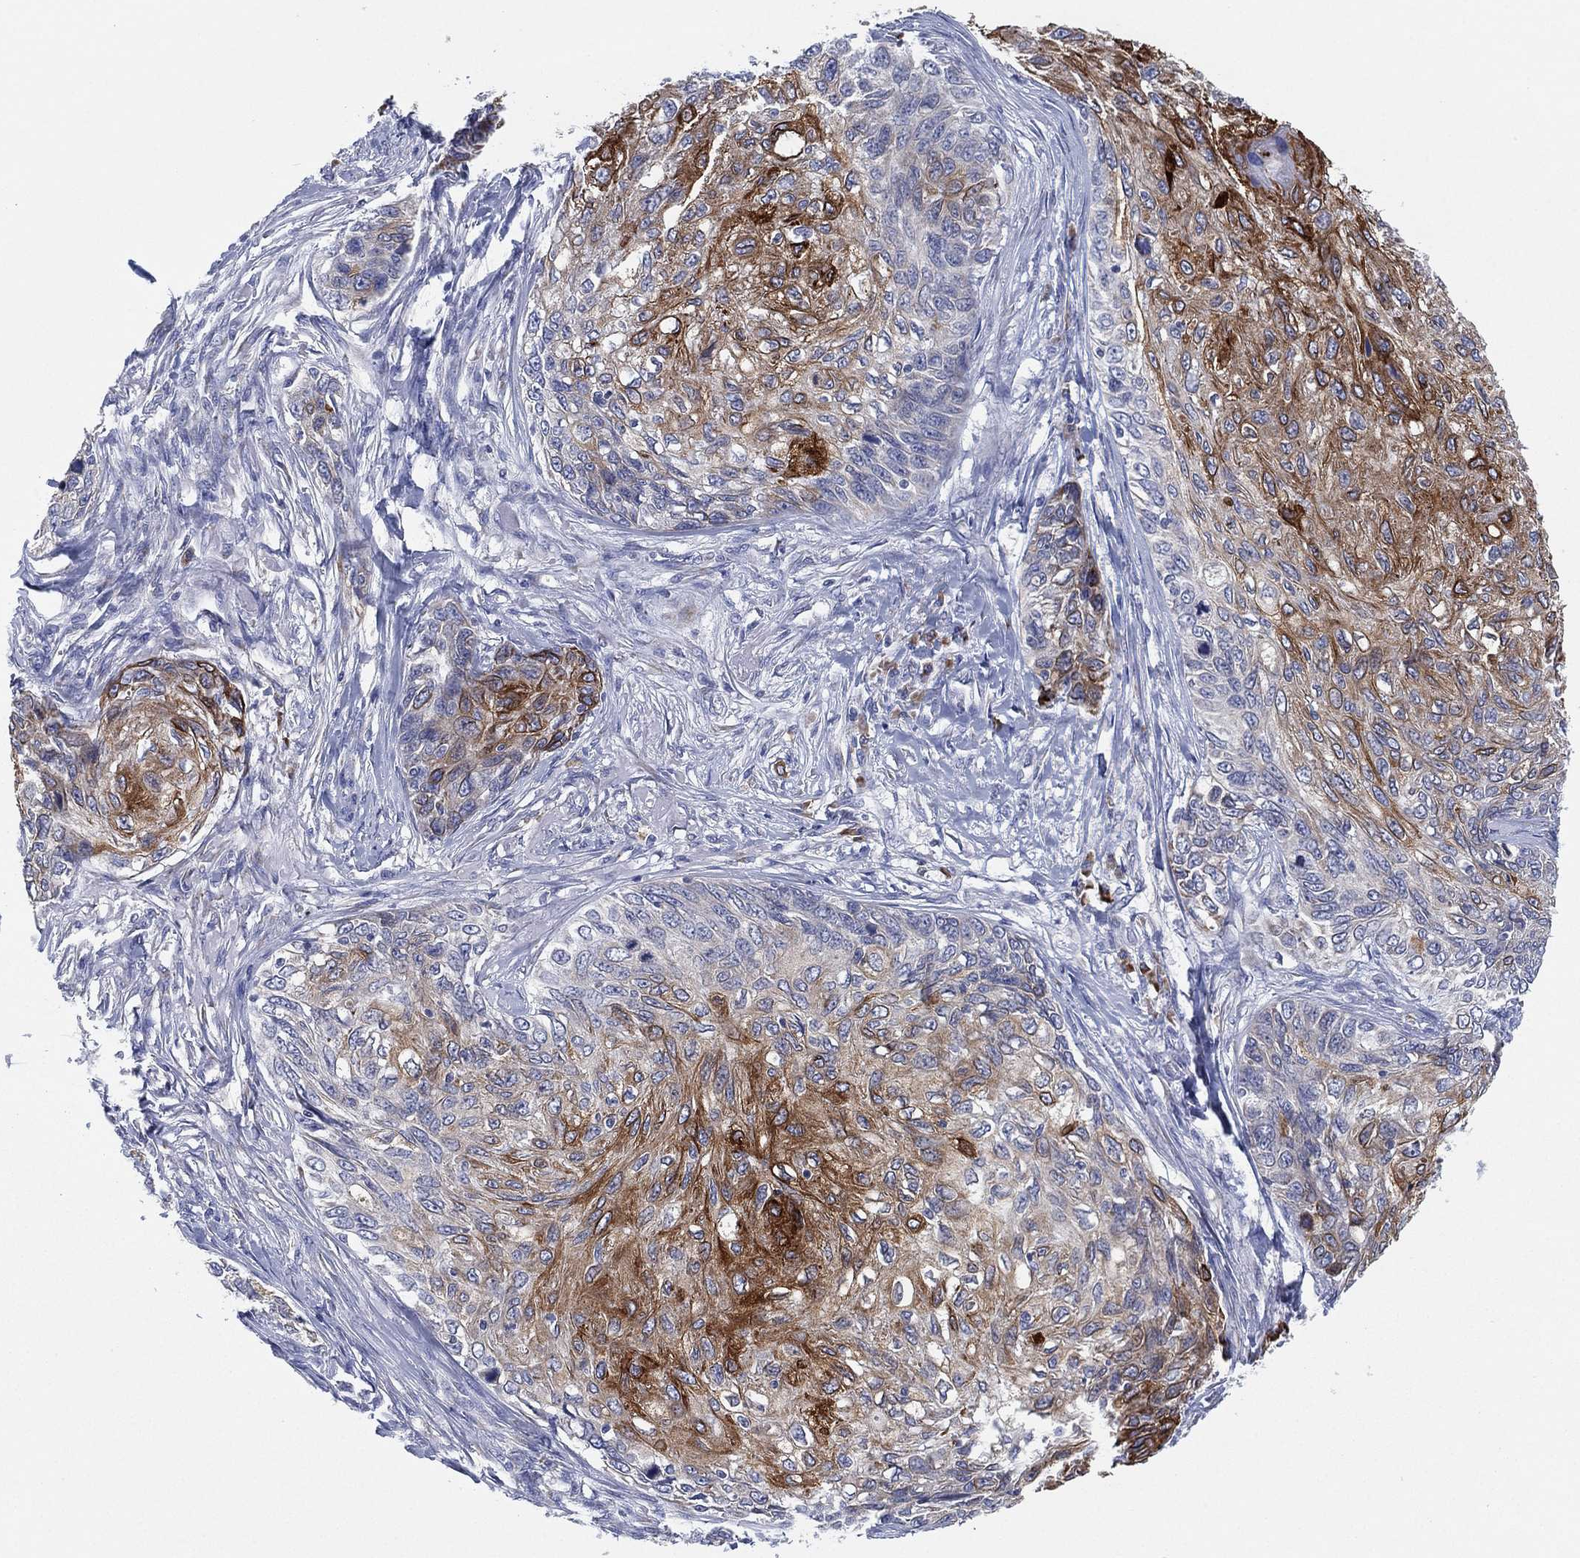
{"staining": {"intensity": "strong", "quantity": "25%-75%", "location": "cytoplasmic/membranous"}, "tissue": "skin cancer", "cell_type": "Tumor cells", "image_type": "cancer", "snomed": [{"axis": "morphology", "description": "Squamous cell carcinoma, NOS"}, {"axis": "topography", "description": "Skin"}], "caption": "Immunohistochemical staining of human squamous cell carcinoma (skin) demonstrates strong cytoplasmic/membranous protein expression in about 25%-75% of tumor cells. Immunohistochemistry (ihc) stains the protein of interest in brown and the nuclei are stained blue.", "gene": "TMEM40", "patient": {"sex": "male", "age": 92}}